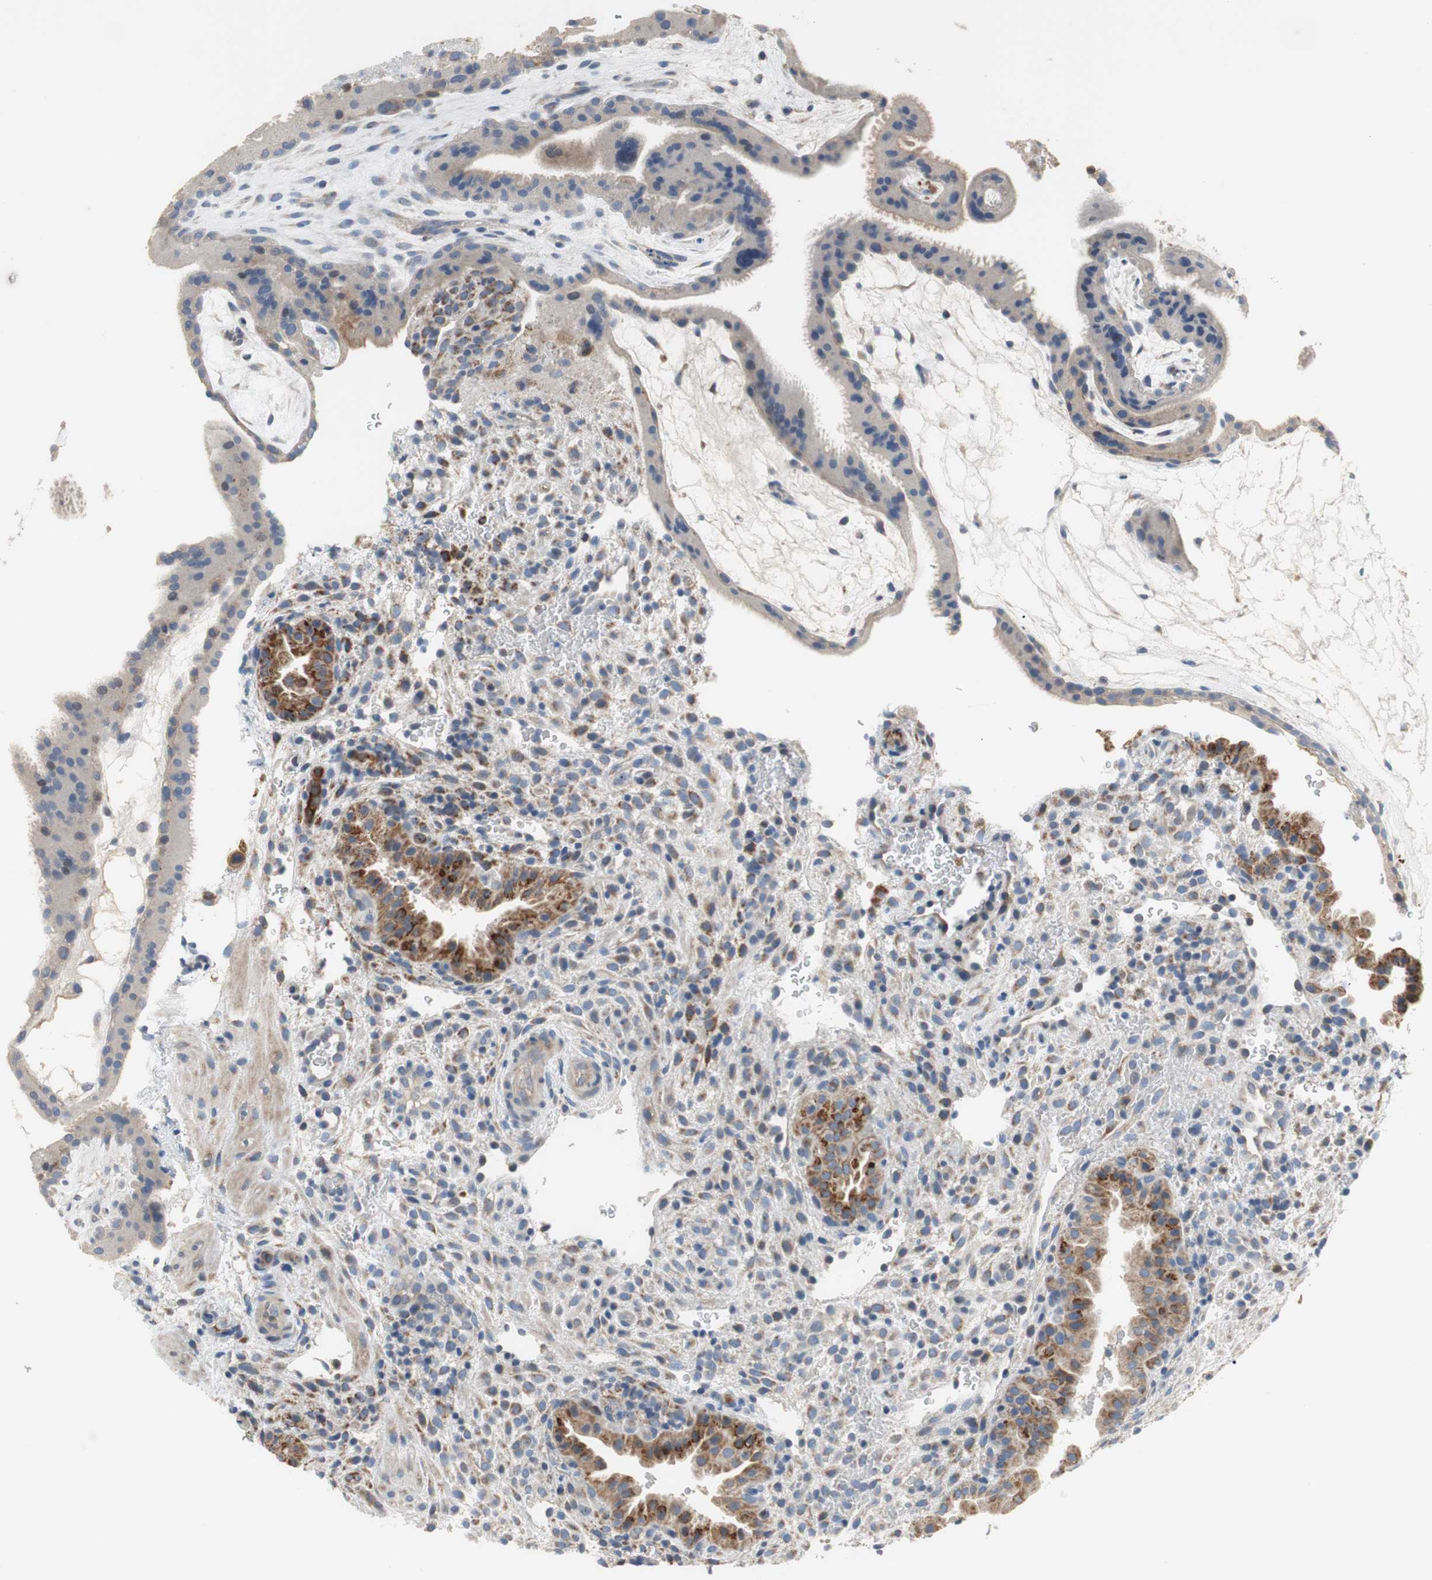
{"staining": {"intensity": "weak", "quantity": ">75%", "location": "cytoplasmic/membranous"}, "tissue": "placenta", "cell_type": "Decidual cells", "image_type": "normal", "snomed": [{"axis": "morphology", "description": "Normal tissue, NOS"}, {"axis": "topography", "description": "Placenta"}], "caption": "Protein expression analysis of benign placenta demonstrates weak cytoplasmic/membranous staining in about >75% of decidual cells.", "gene": "ALPL", "patient": {"sex": "female", "age": 19}}